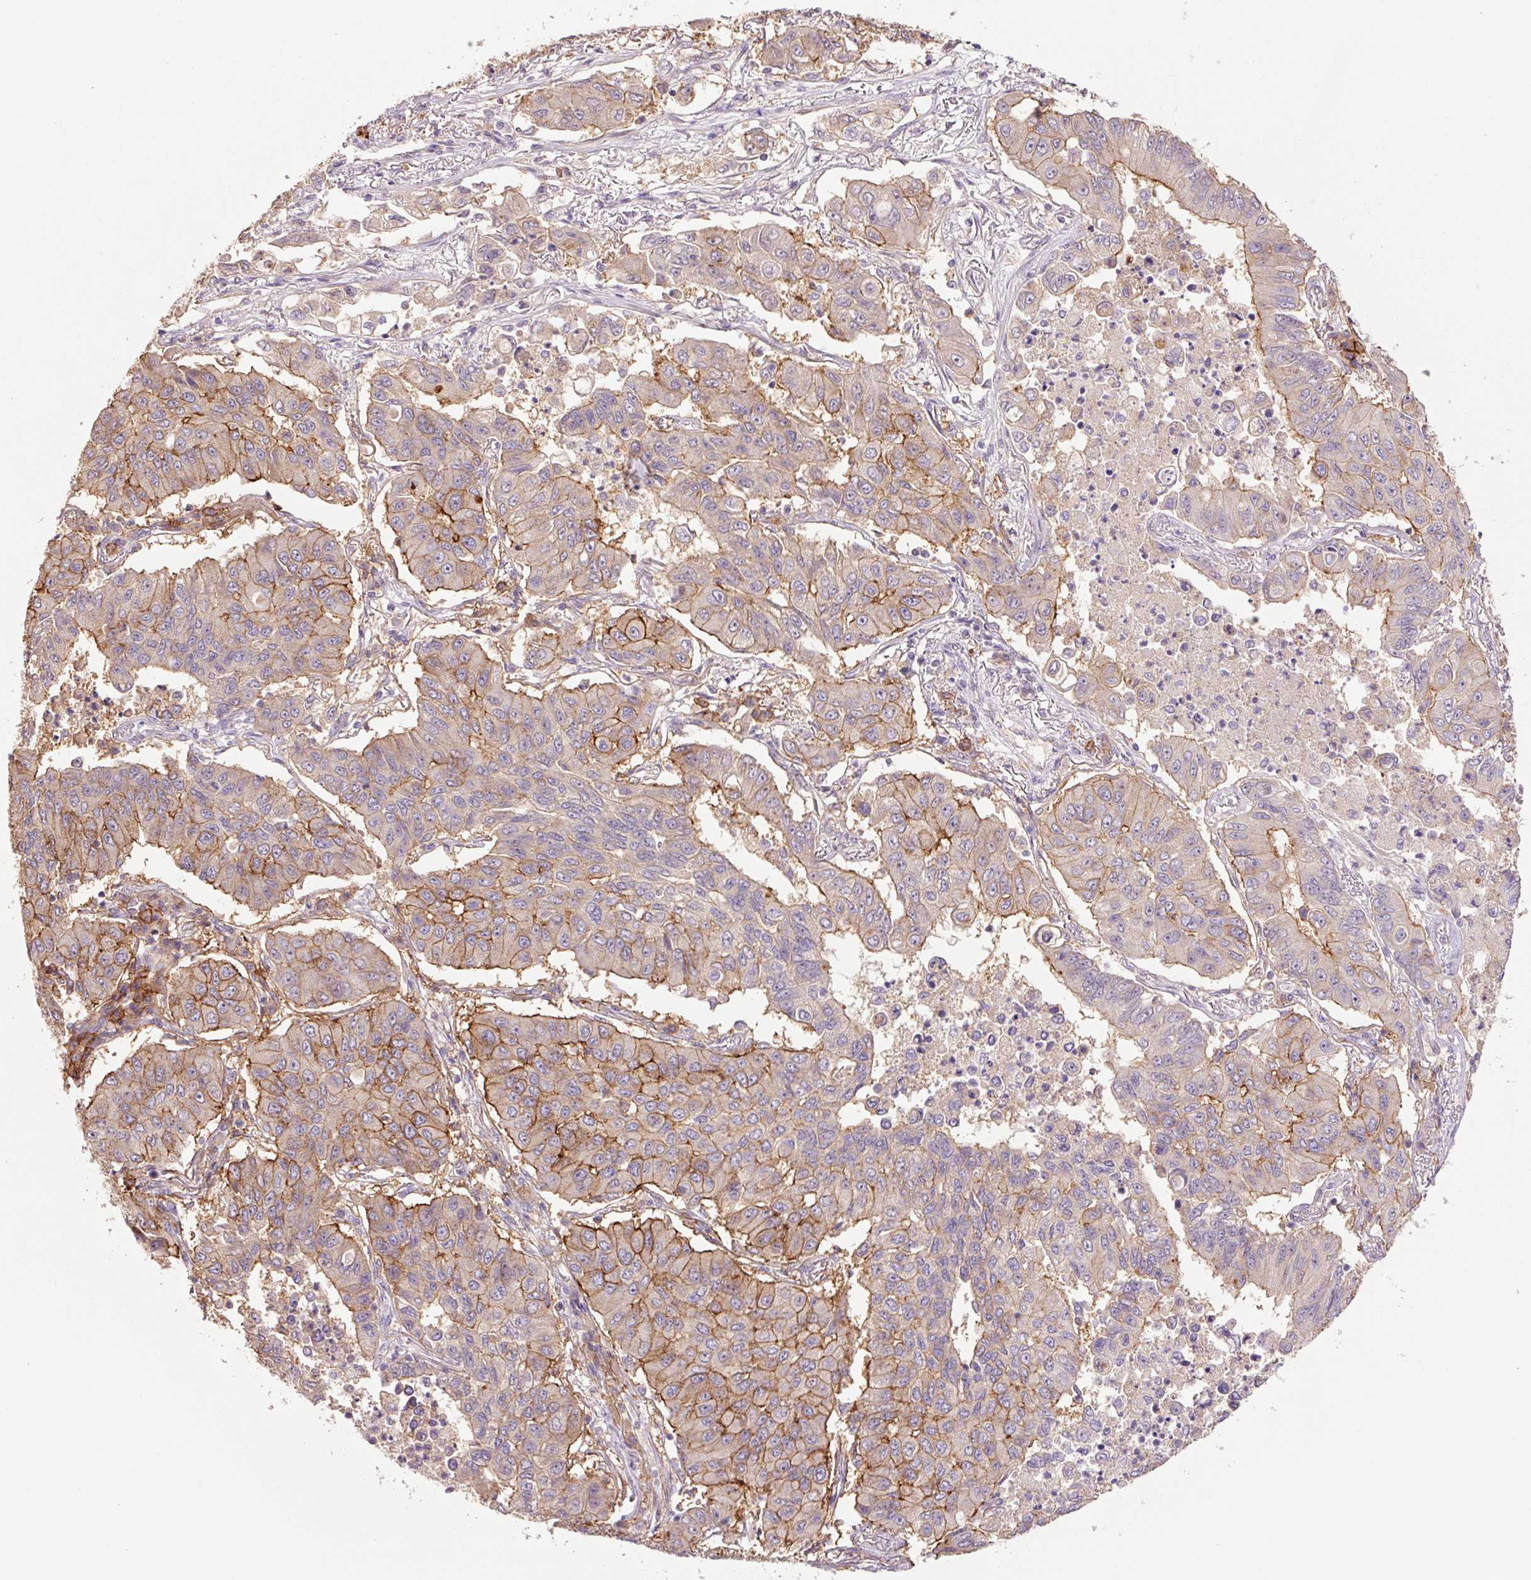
{"staining": {"intensity": "moderate", "quantity": "25%-75%", "location": "cytoplasmic/membranous"}, "tissue": "lung cancer", "cell_type": "Tumor cells", "image_type": "cancer", "snomed": [{"axis": "morphology", "description": "Squamous cell carcinoma, NOS"}, {"axis": "topography", "description": "Lung"}], "caption": "Protein analysis of lung cancer (squamous cell carcinoma) tissue demonstrates moderate cytoplasmic/membranous expression in approximately 25%-75% of tumor cells.", "gene": "SLC1A4", "patient": {"sex": "male", "age": 74}}